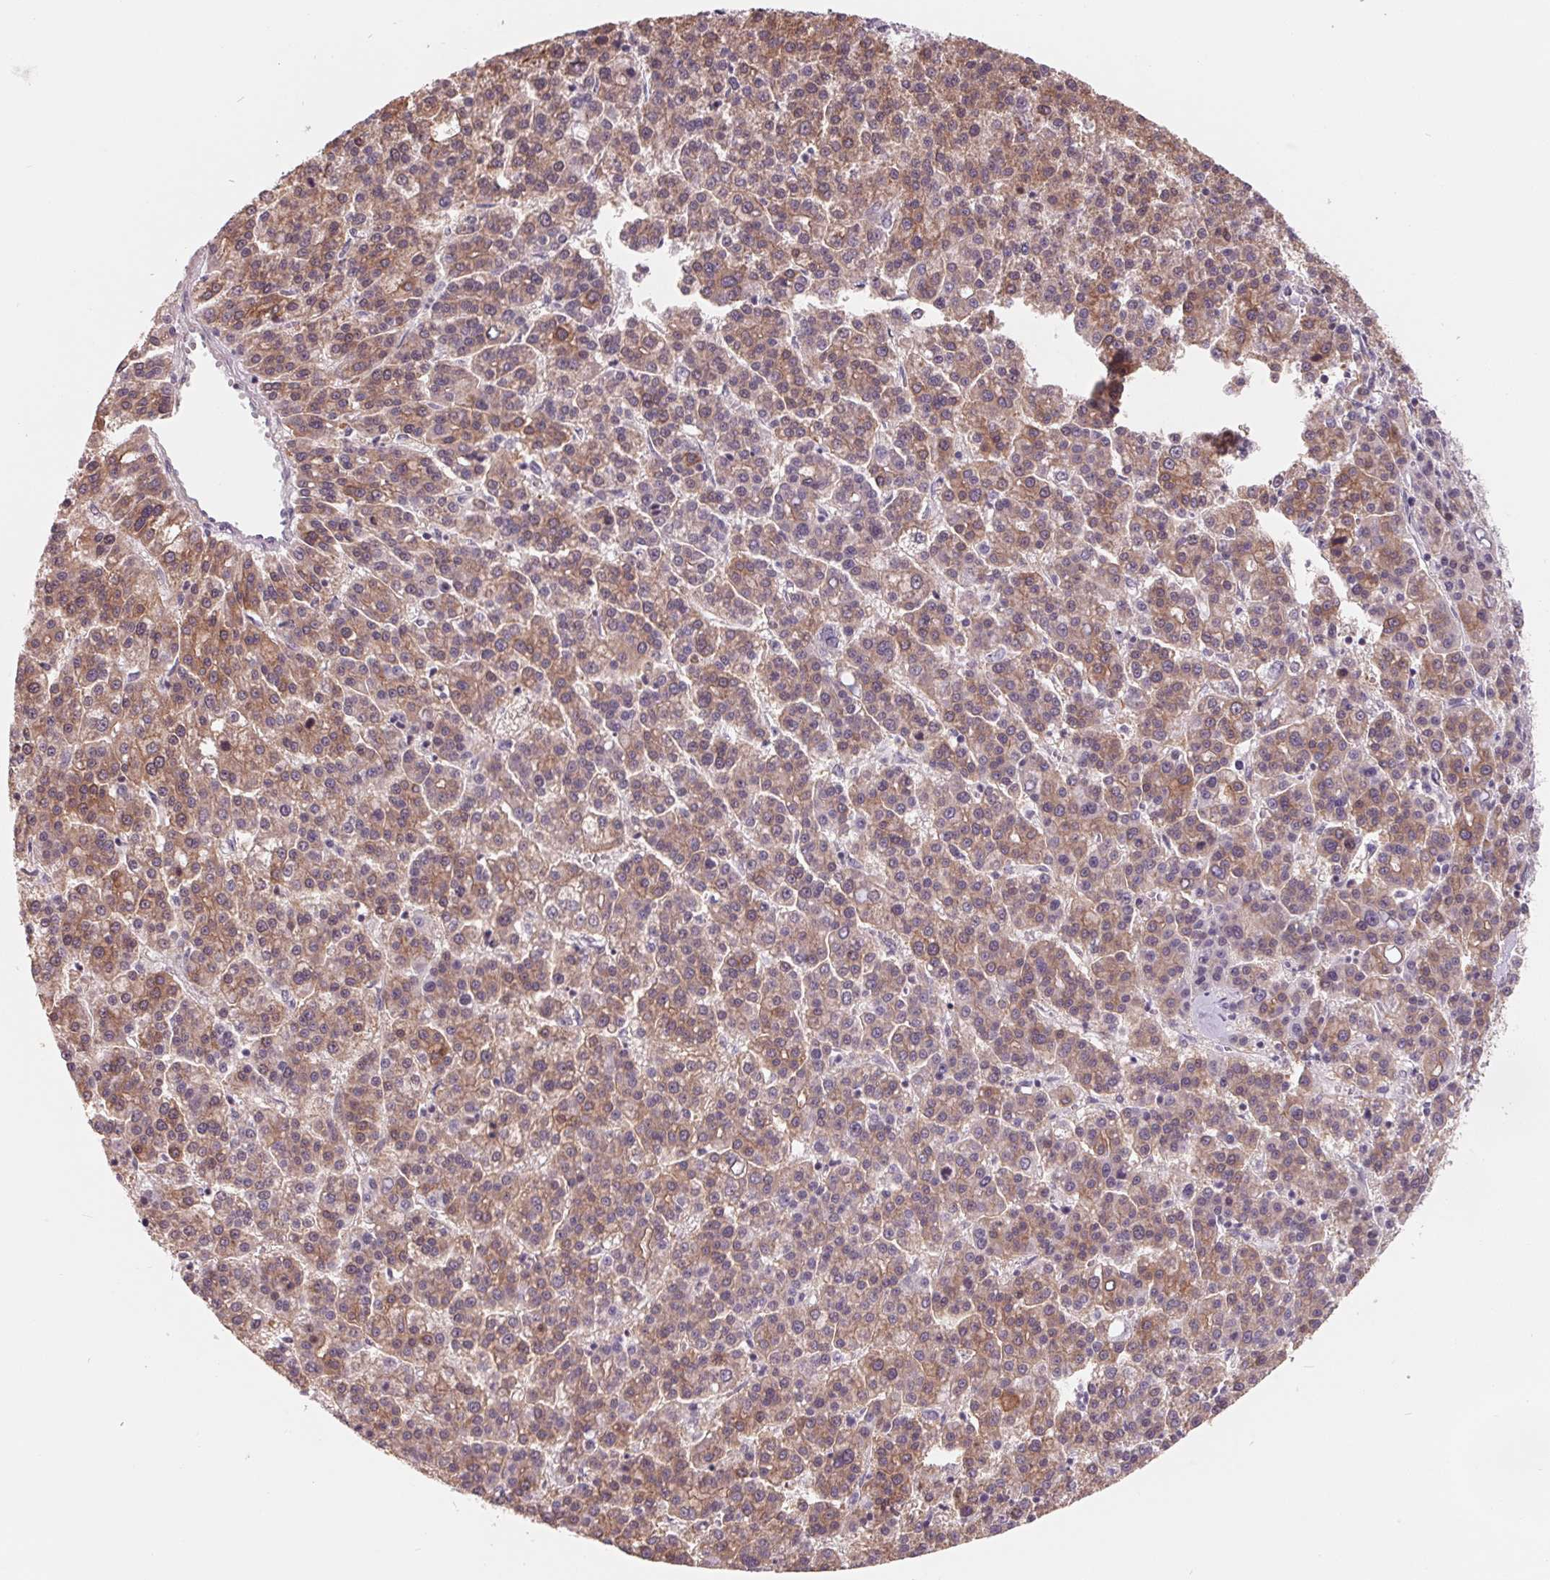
{"staining": {"intensity": "weak", "quantity": "25%-75%", "location": "cytoplasmic/membranous"}, "tissue": "liver cancer", "cell_type": "Tumor cells", "image_type": "cancer", "snomed": [{"axis": "morphology", "description": "Carcinoma, Hepatocellular, NOS"}, {"axis": "topography", "description": "Liver"}], "caption": "Approximately 25%-75% of tumor cells in hepatocellular carcinoma (liver) reveal weak cytoplasmic/membranous protein positivity as visualized by brown immunohistochemical staining.", "gene": "FTCD", "patient": {"sex": "female", "age": 58}}